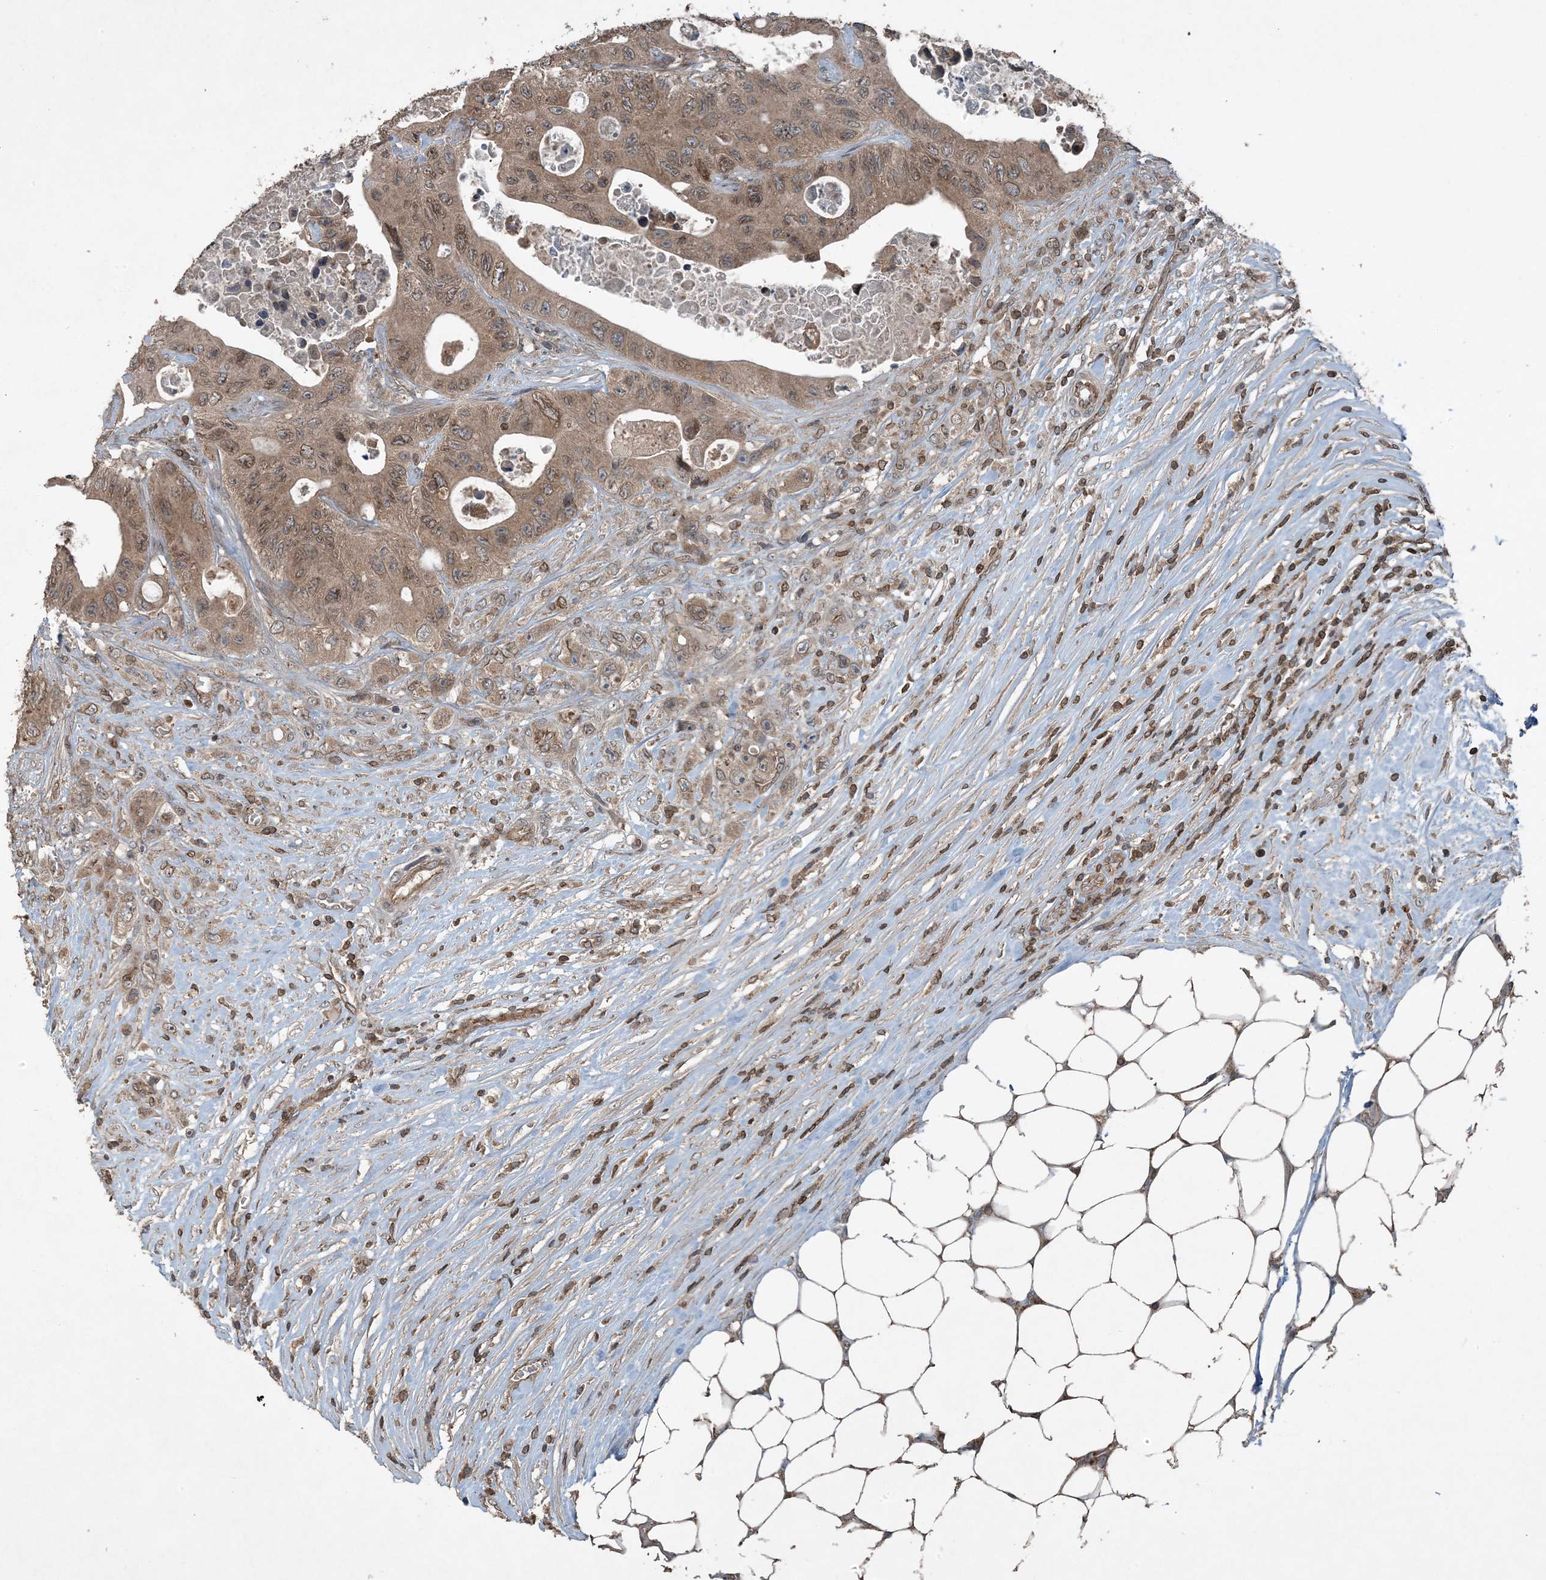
{"staining": {"intensity": "moderate", "quantity": ">75%", "location": "cytoplasmic/membranous,nuclear"}, "tissue": "colorectal cancer", "cell_type": "Tumor cells", "image_type": "cancer", "snomed": [{"axis": "morphology", "description": "Adenocarcinoma, NOS"}, {"axis": "topography", "description": "Colon"}], "caption": "Moderate cytoplasmic/membranous and nuclear positivity for a protein is identified in about >75% of tumor cells of colorectal cancer using immunohistochemistry.", "gene": "ZFAND2B", "patient": {"sex": "female", "age": 46}}